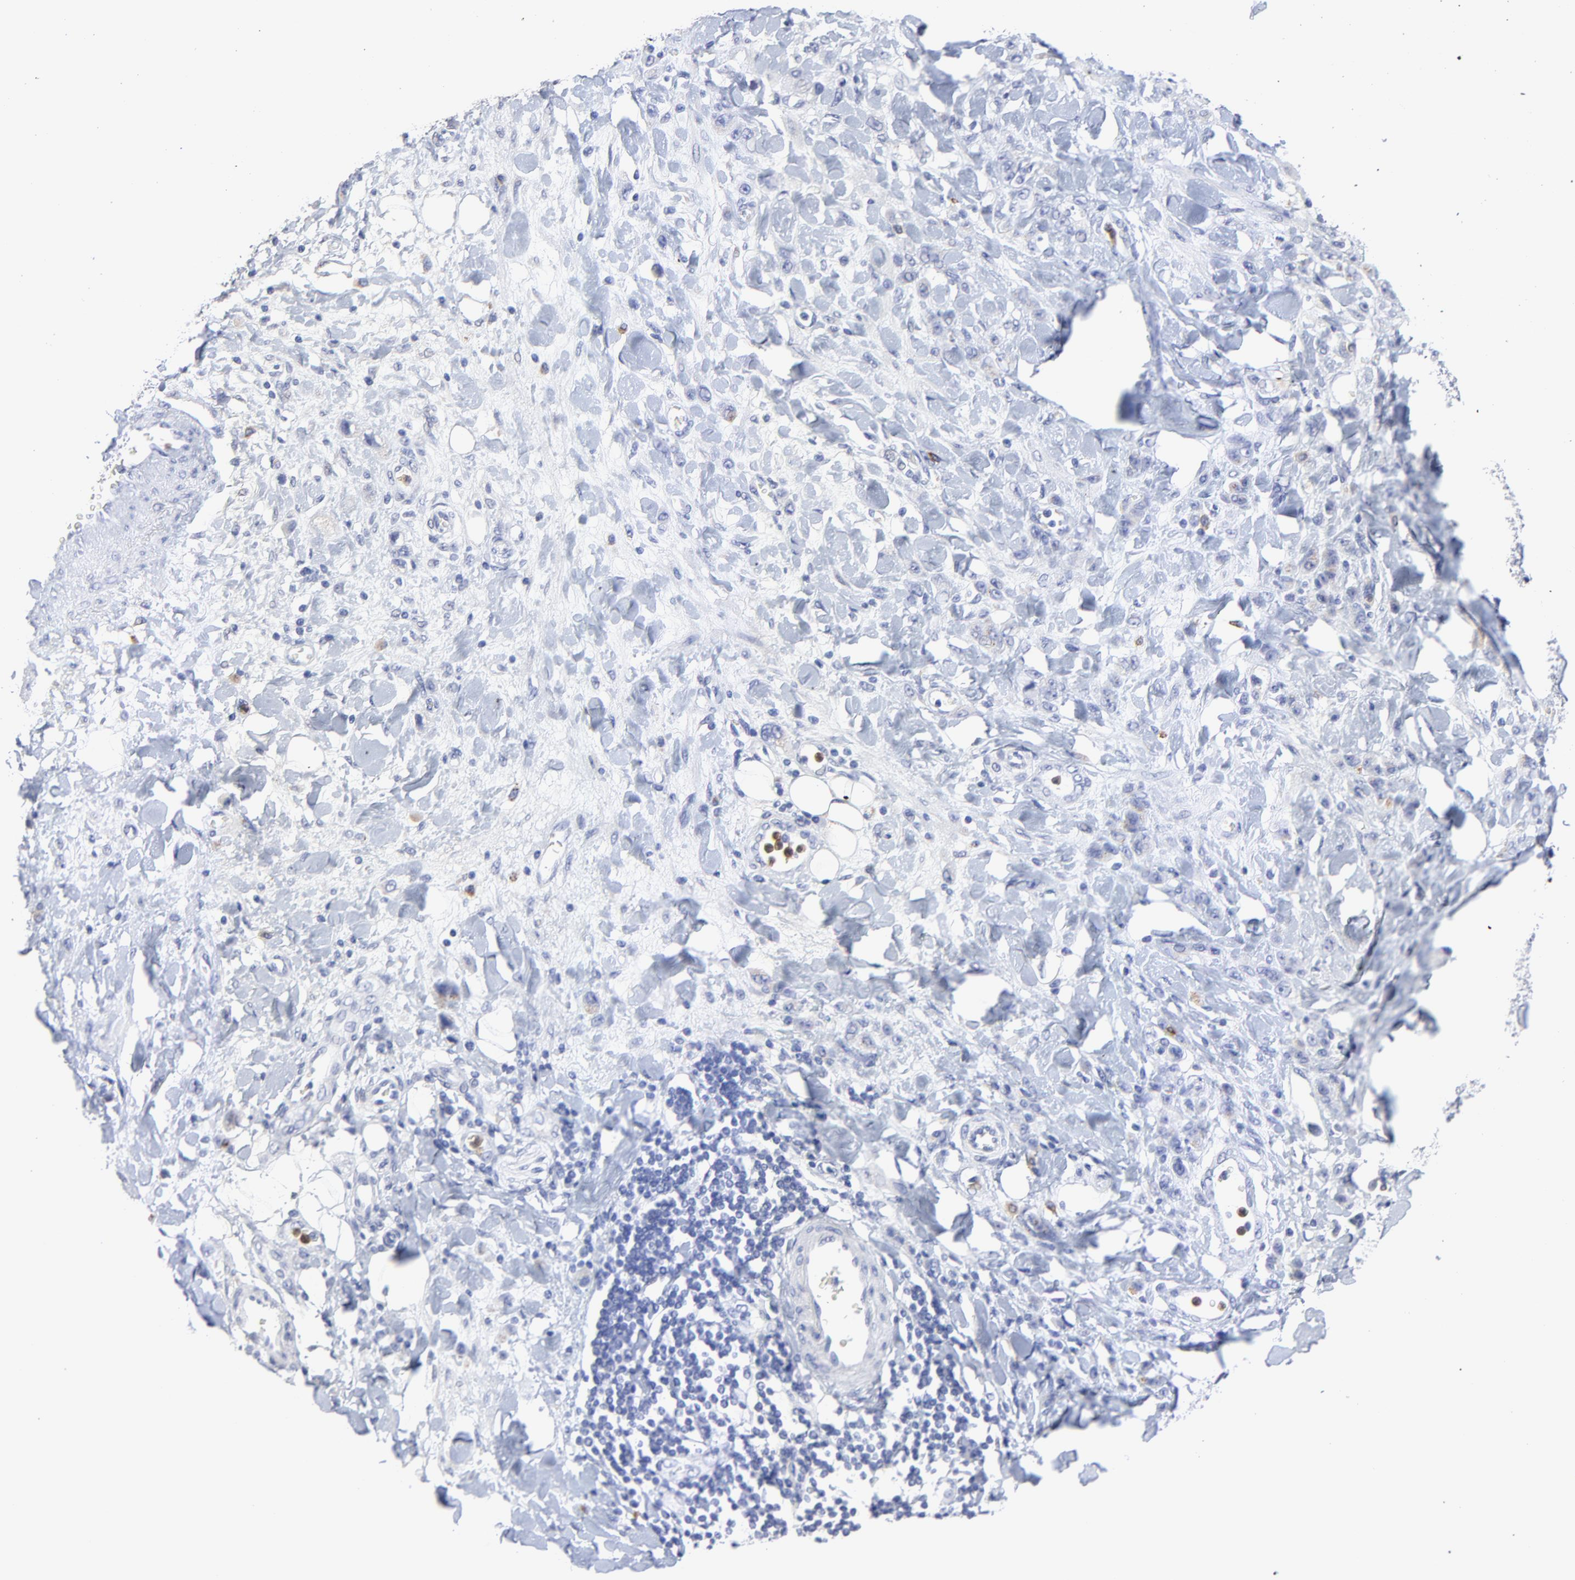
{"staining": {"intensity": "negative", "quantity": "none", "location": "none"}, "tissue": "stomach cancer", "cell_type": "Tumor cells", "image_type": "cancer", "snomed": [{"axis": "morphology", "description": "Normal tissue, NOS"}, {"axis": "morphology", "description": "Adenocarcinoma, NOS"}, {"axis": "topography", "description": "Stomach"}], "caption": "High magnification brightfield microscopy of stomach cancer (adenocarcinoma) stained with DAB (3,3'-diaminobenzidine) (brown) and counterstained with hematoxylin (blue): tumor cells show no significant staining.", "gene": "SMARCA1", "patient": {"sex": "male", "age": 82}}